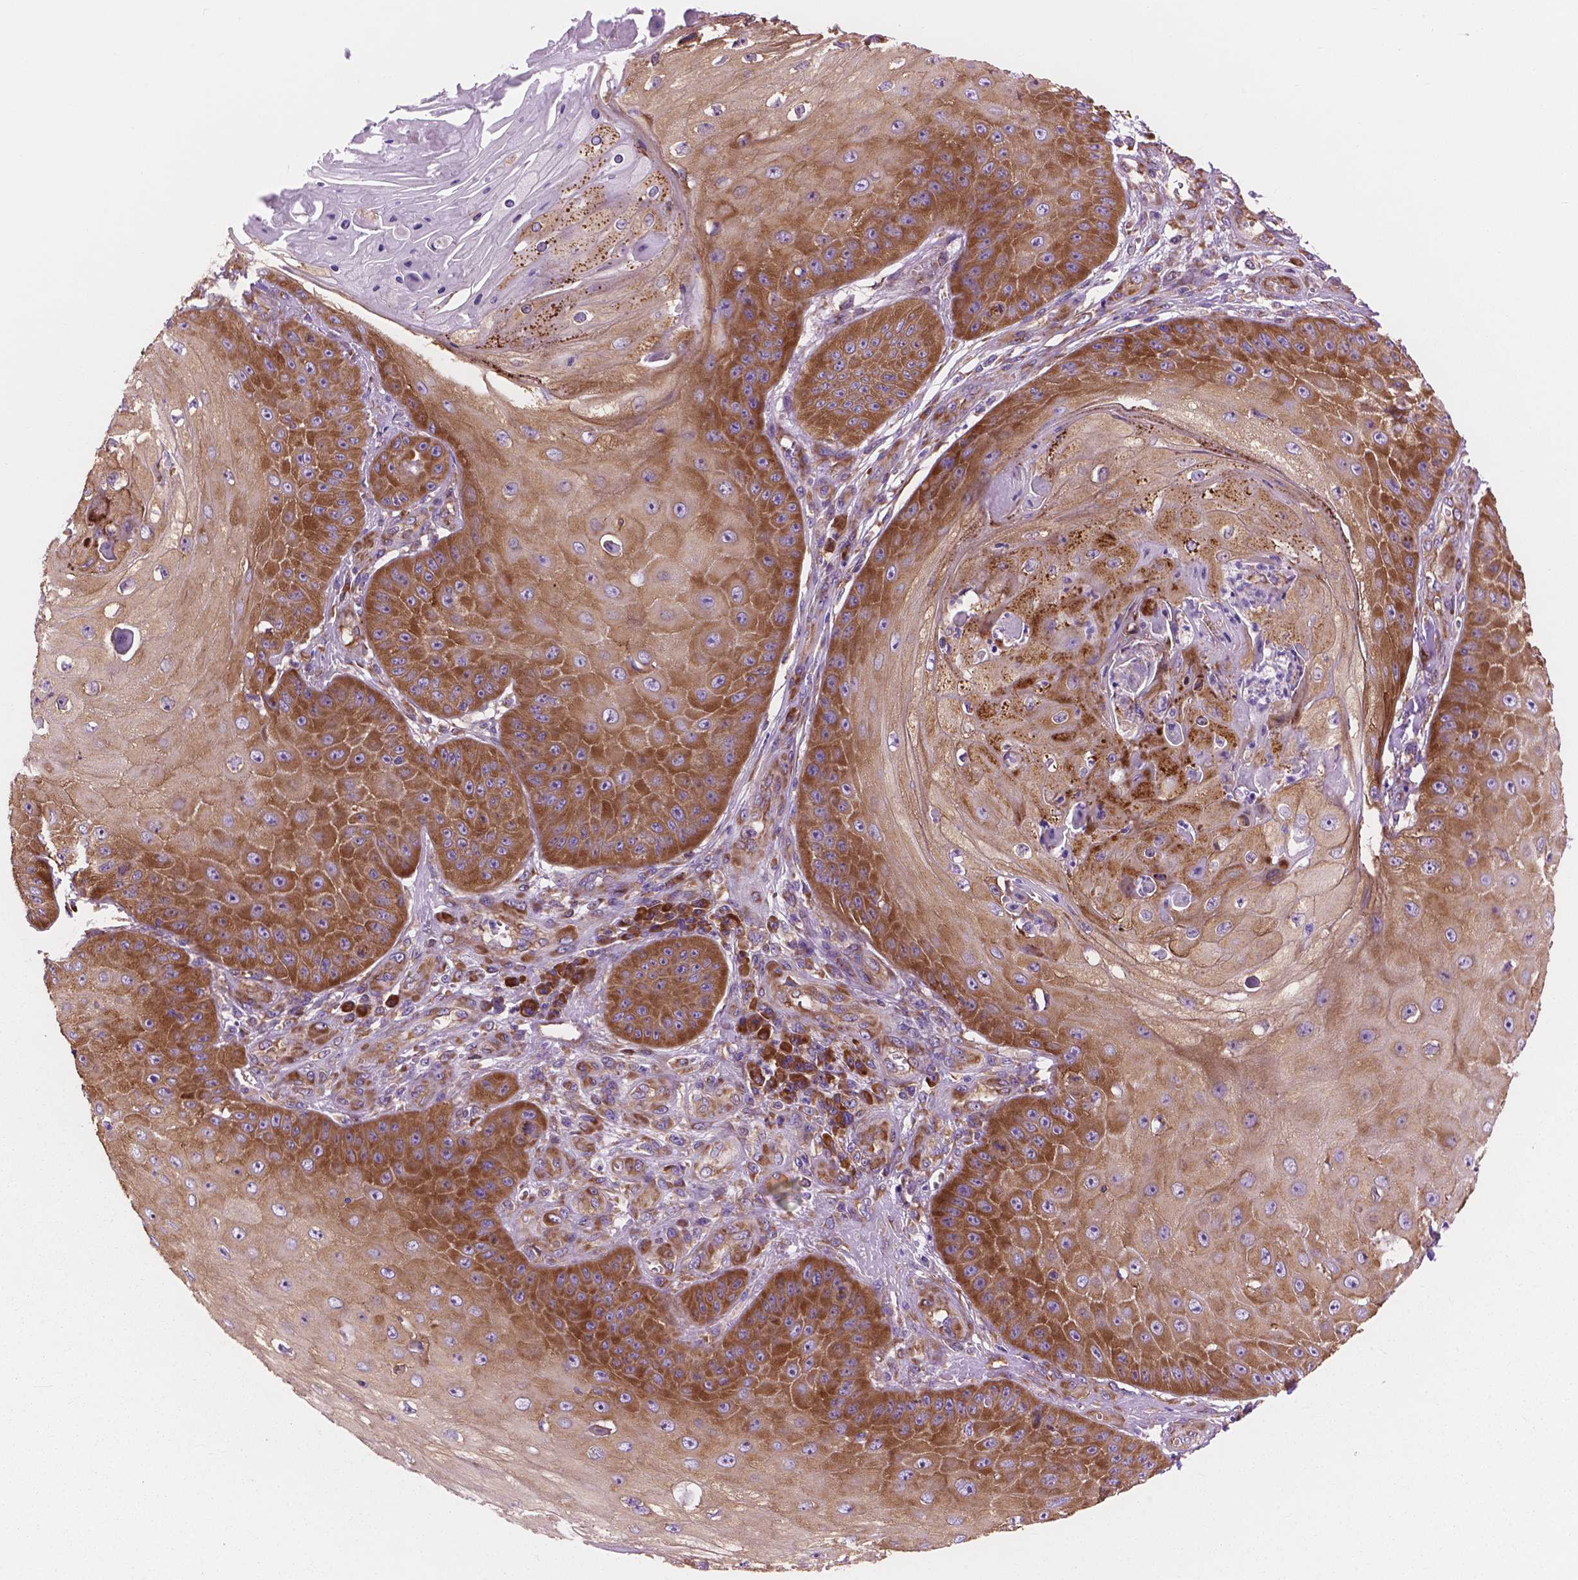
{"staining": {"intensity": "moderate", "quantity": ">75%", "location": "cytoplasmic/membranous"}, "tissue": "skin cancer", "cell_type": "Tumor cells", "image_type": "cancer", "snomed": [{"axis": "morphology", "description": "Squamous cell carcinoma, NOS"}, {"axis": "topography", "description": "Skin"}], "caption": "IHC image of neoplastic tissue: human skin cancer stained using immunohistochemistry shows medium levels of moderate protein expression localized specifically in the cytoplasmic/membranous of tumor cells, appearing as a cytoplasmic/membranous brown color.", "gene": "RPL37A", "patient": {"sex": "male", "age": 70}}